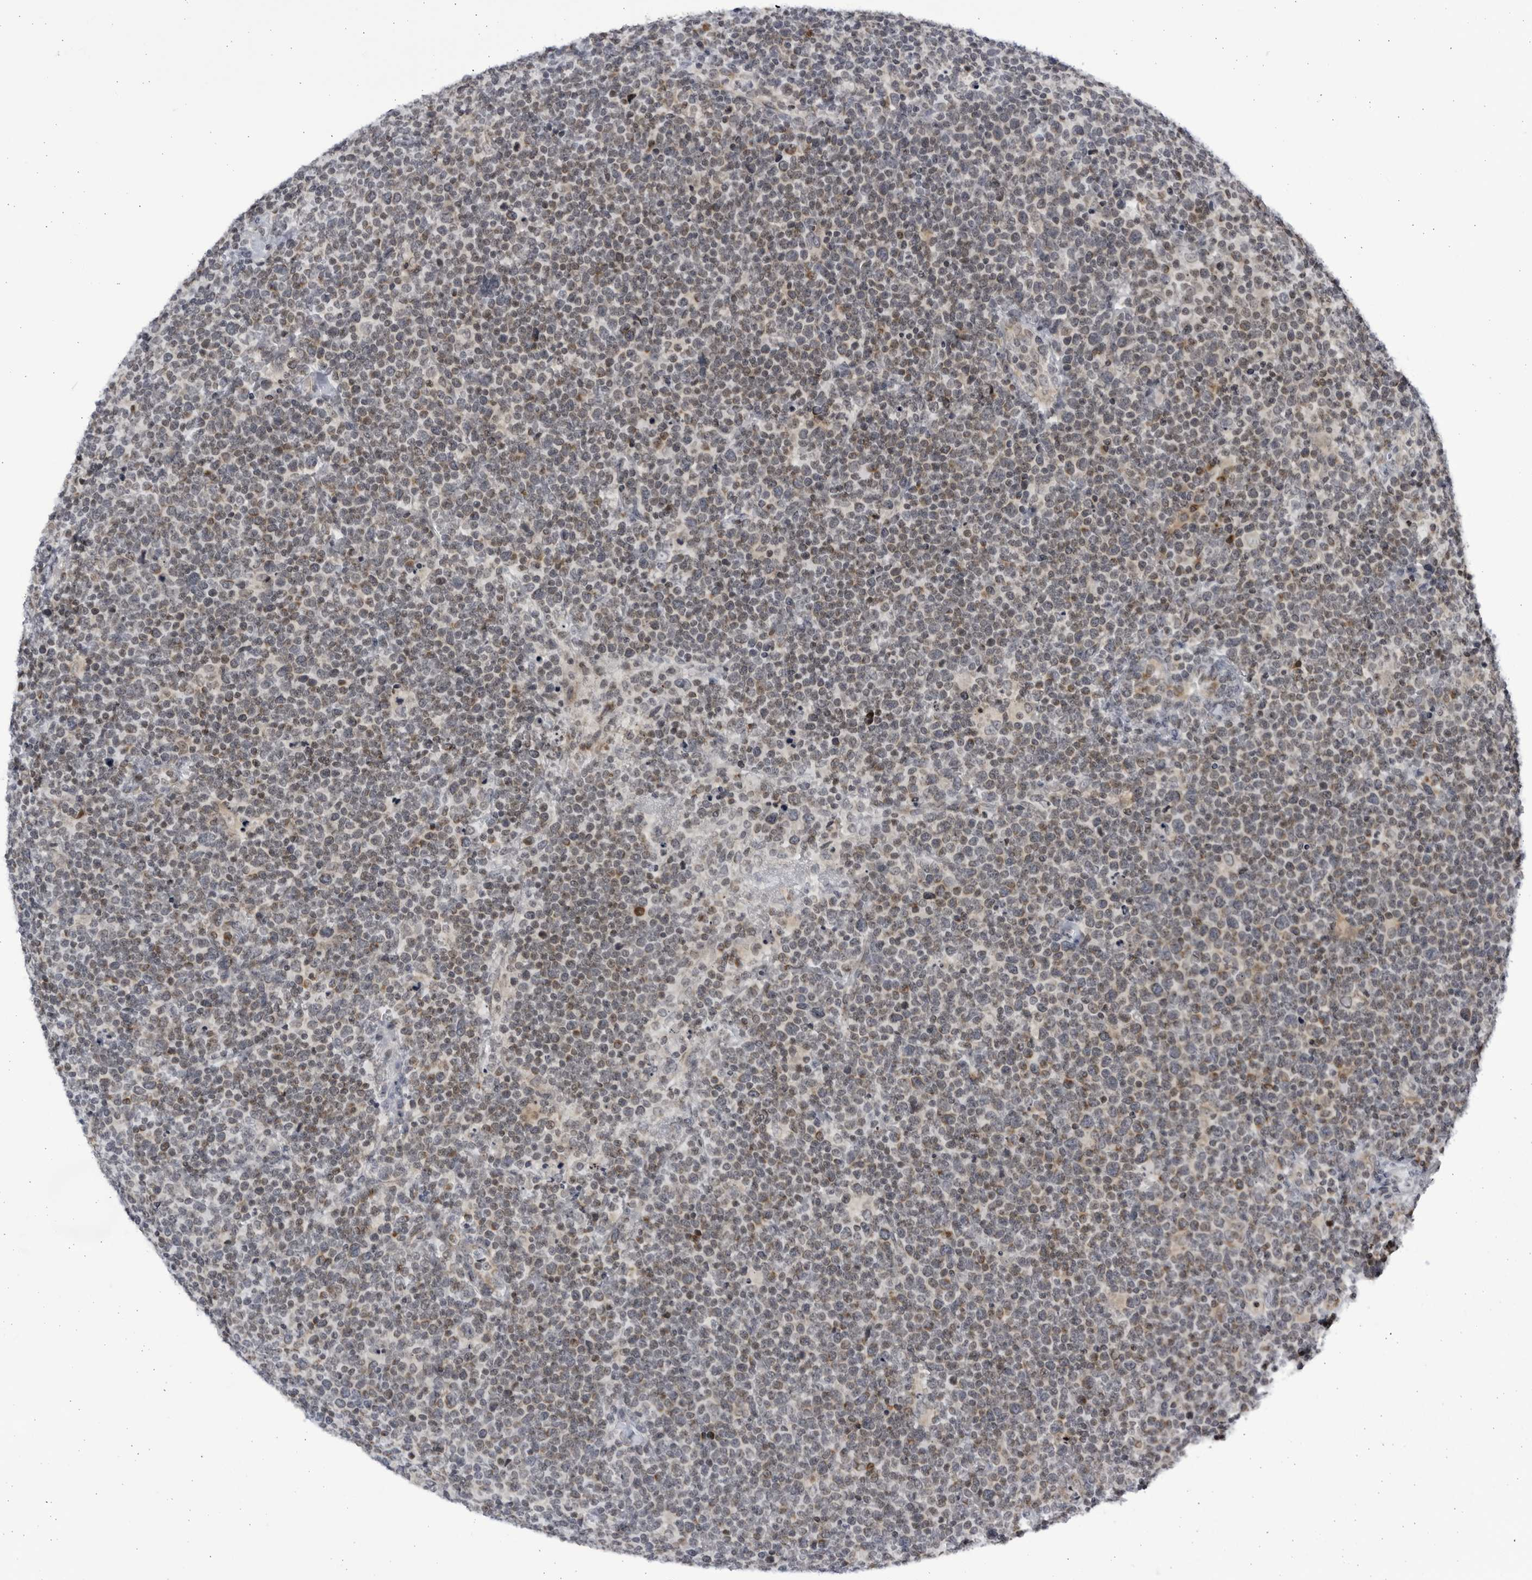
{"staining": {"intensity": "weak", "quantity": "25%-75%", "location": "cytoplasmic/membranous,nuclear"}, "tissue": "lymphoma", "cell_type": "Tumor cells", "image_type": "cancer", "snomed": [{"axis": "morphology", "description": "Malignant lymphoma, non-Hodgkin's type, High grade"}, {"axis": "topography", "description": "Lymph node"}], "caption": "The histopathology image displays immunohistochemical staining of lymphoma. There is weak cytoplasmic/membranous and nuclear positivity is present in about 25%-75% of tumor cells. Nuclei are stained in blue.", "gene": "SLC25A22", "patient": {"sex": "male", "age": 61}}